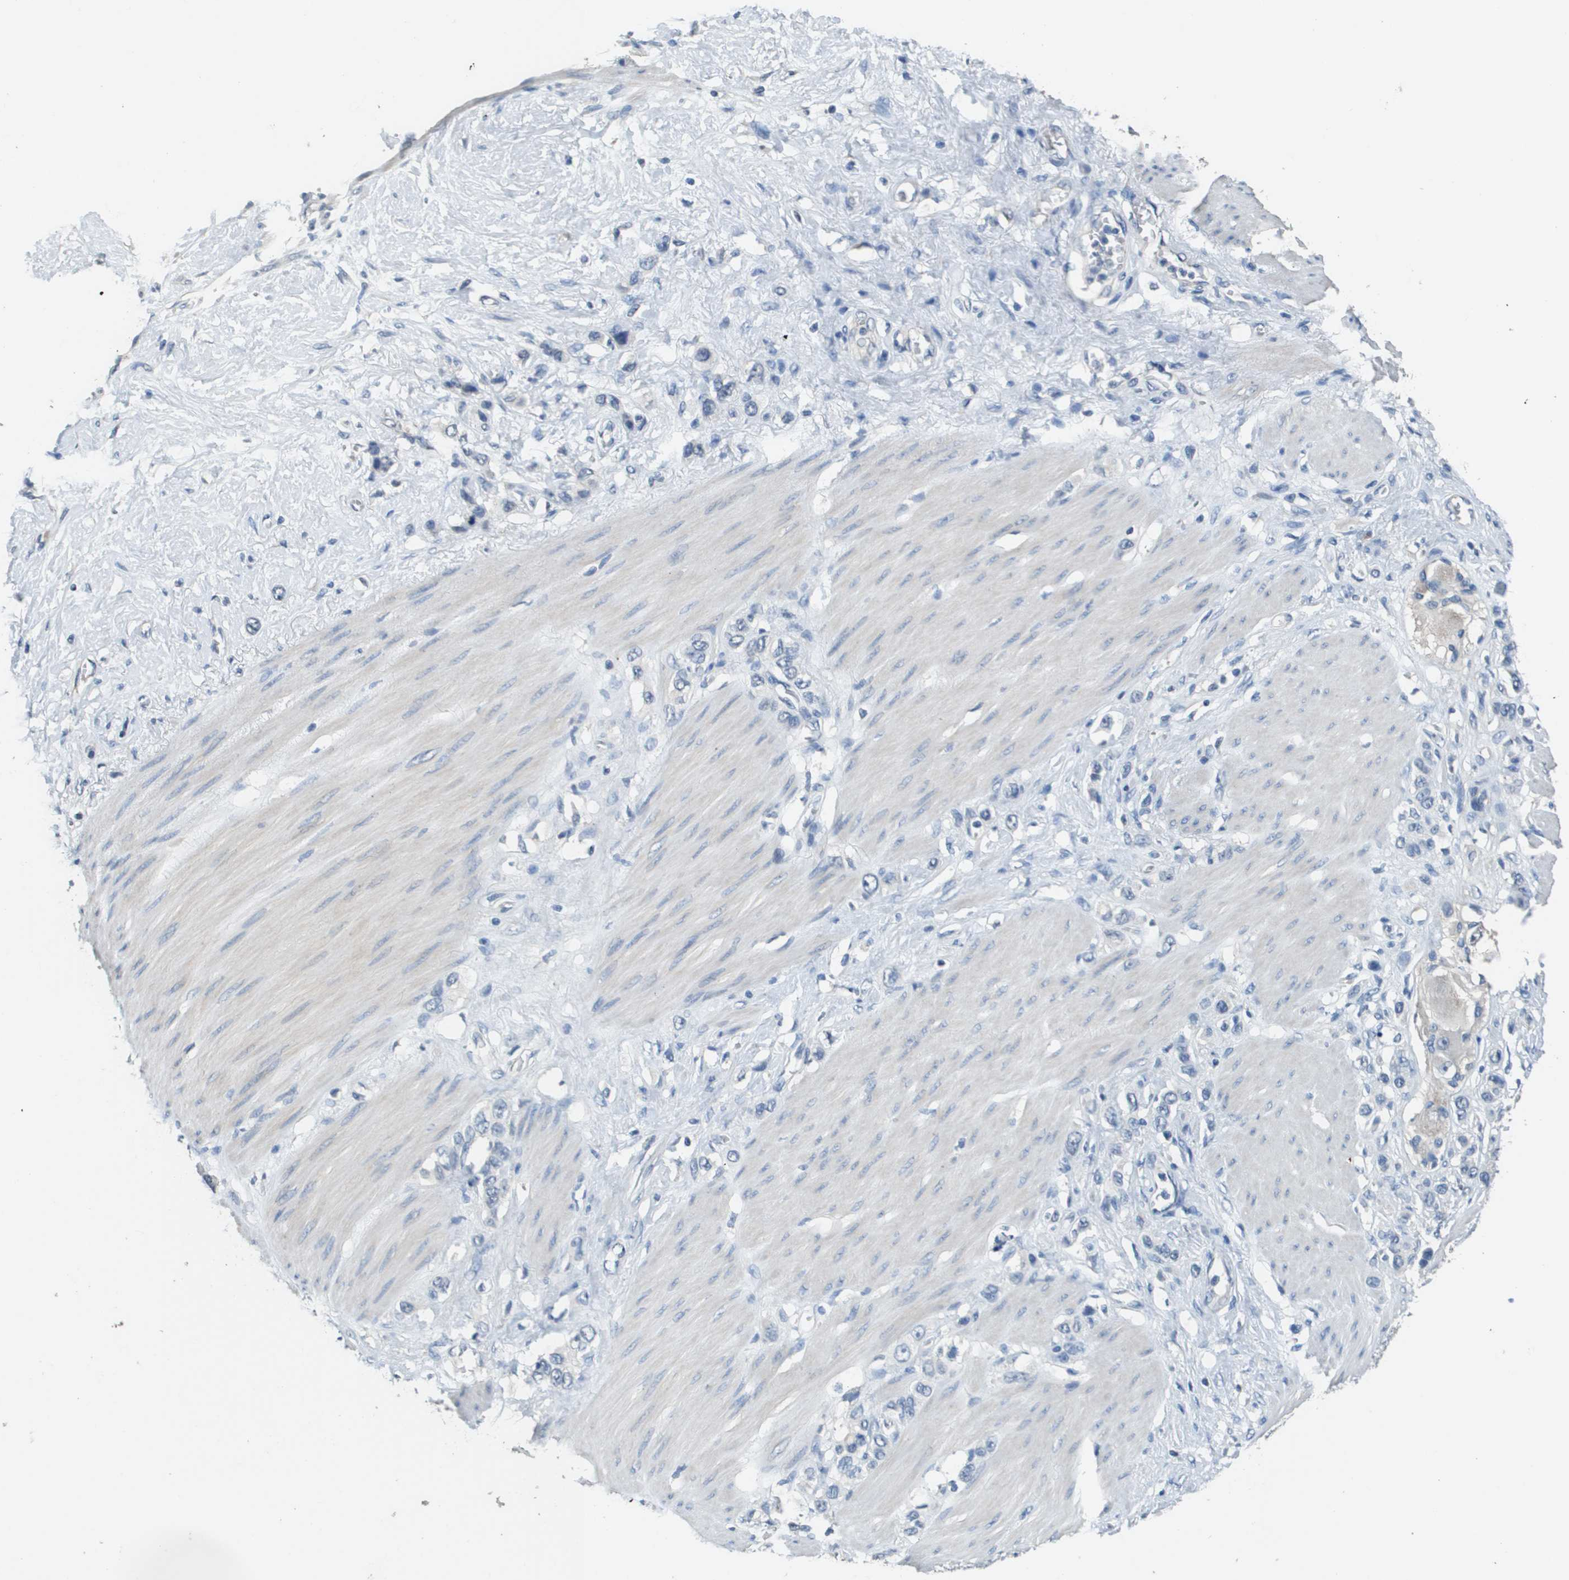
{"staining": {"intensity": "negative", "quantity": "none", "location": "none"}, "tissue": "stomach cancer", "cell_type": "Tumor cells", "image_type": "cancer", "snomed": [{"axis": "morphology", "description": "Adenocarcinoma, NOS"}, {"axis": "morphology", "description": "Adenocarcinoma, High grade"}, {"axis": "topography", "description": "Stomach, upper"}, {"axis": "topography", "description": "Stomach, lower"}], "caption": "Tumor cells are negative for brown protein staining in adenocarcinoma (high-grade) (stomach).", "gene": "MT3", "patient": {"sex": "female", "age": 65}}